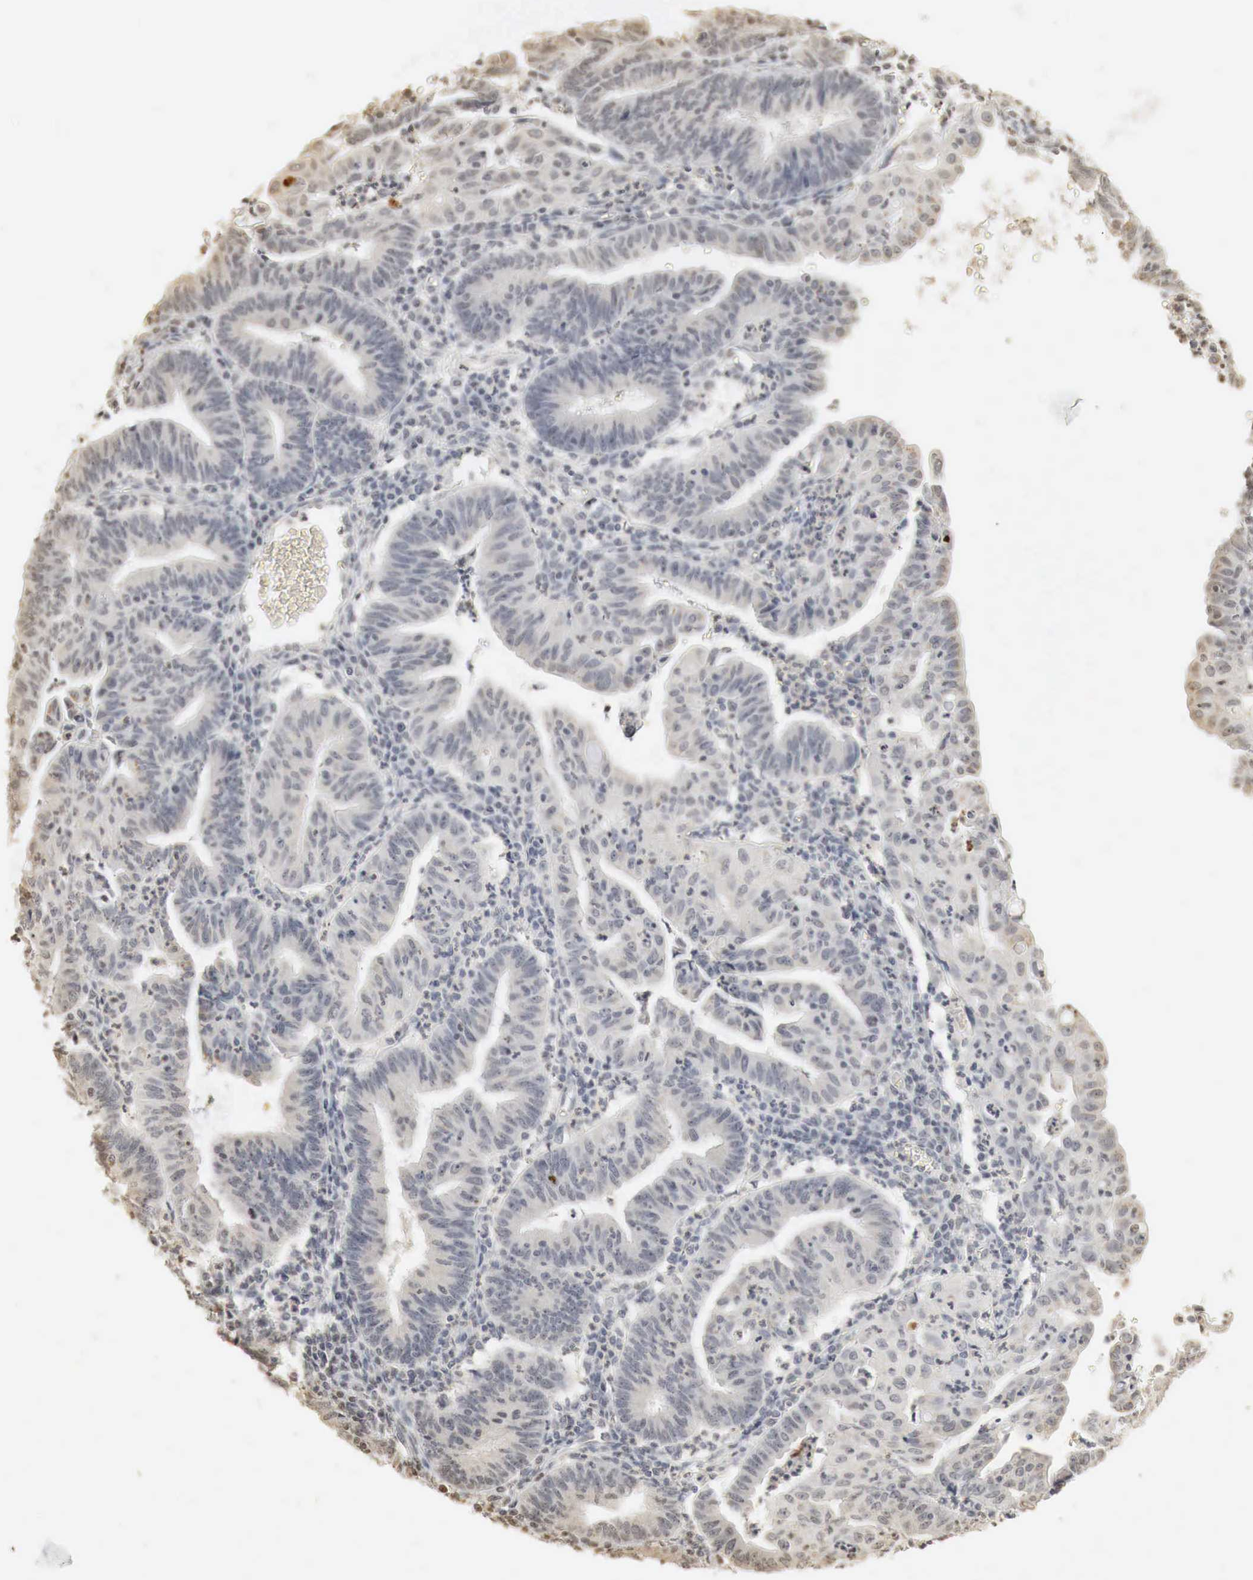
{"staining": {"intensity": "negative", "quantity": "none", "location": "none"}, "tissue": "endometrial cancer", "cell_type": "Tumor cells", "image_type": "cancer", "snomed": [{"axis": "morphology", "description": "Adenocarcinoma, NOS"}, {"axis": "topography", "description": "Endometrium"}], "caption": "A high-resolution photomicrograph shows IHC staining of endometrial cancer (adenocarcinoma), which displays no significant positivity in tumor cells.", "gene": "ERBB4", "patient": {"sex": "female", "age": 60}}